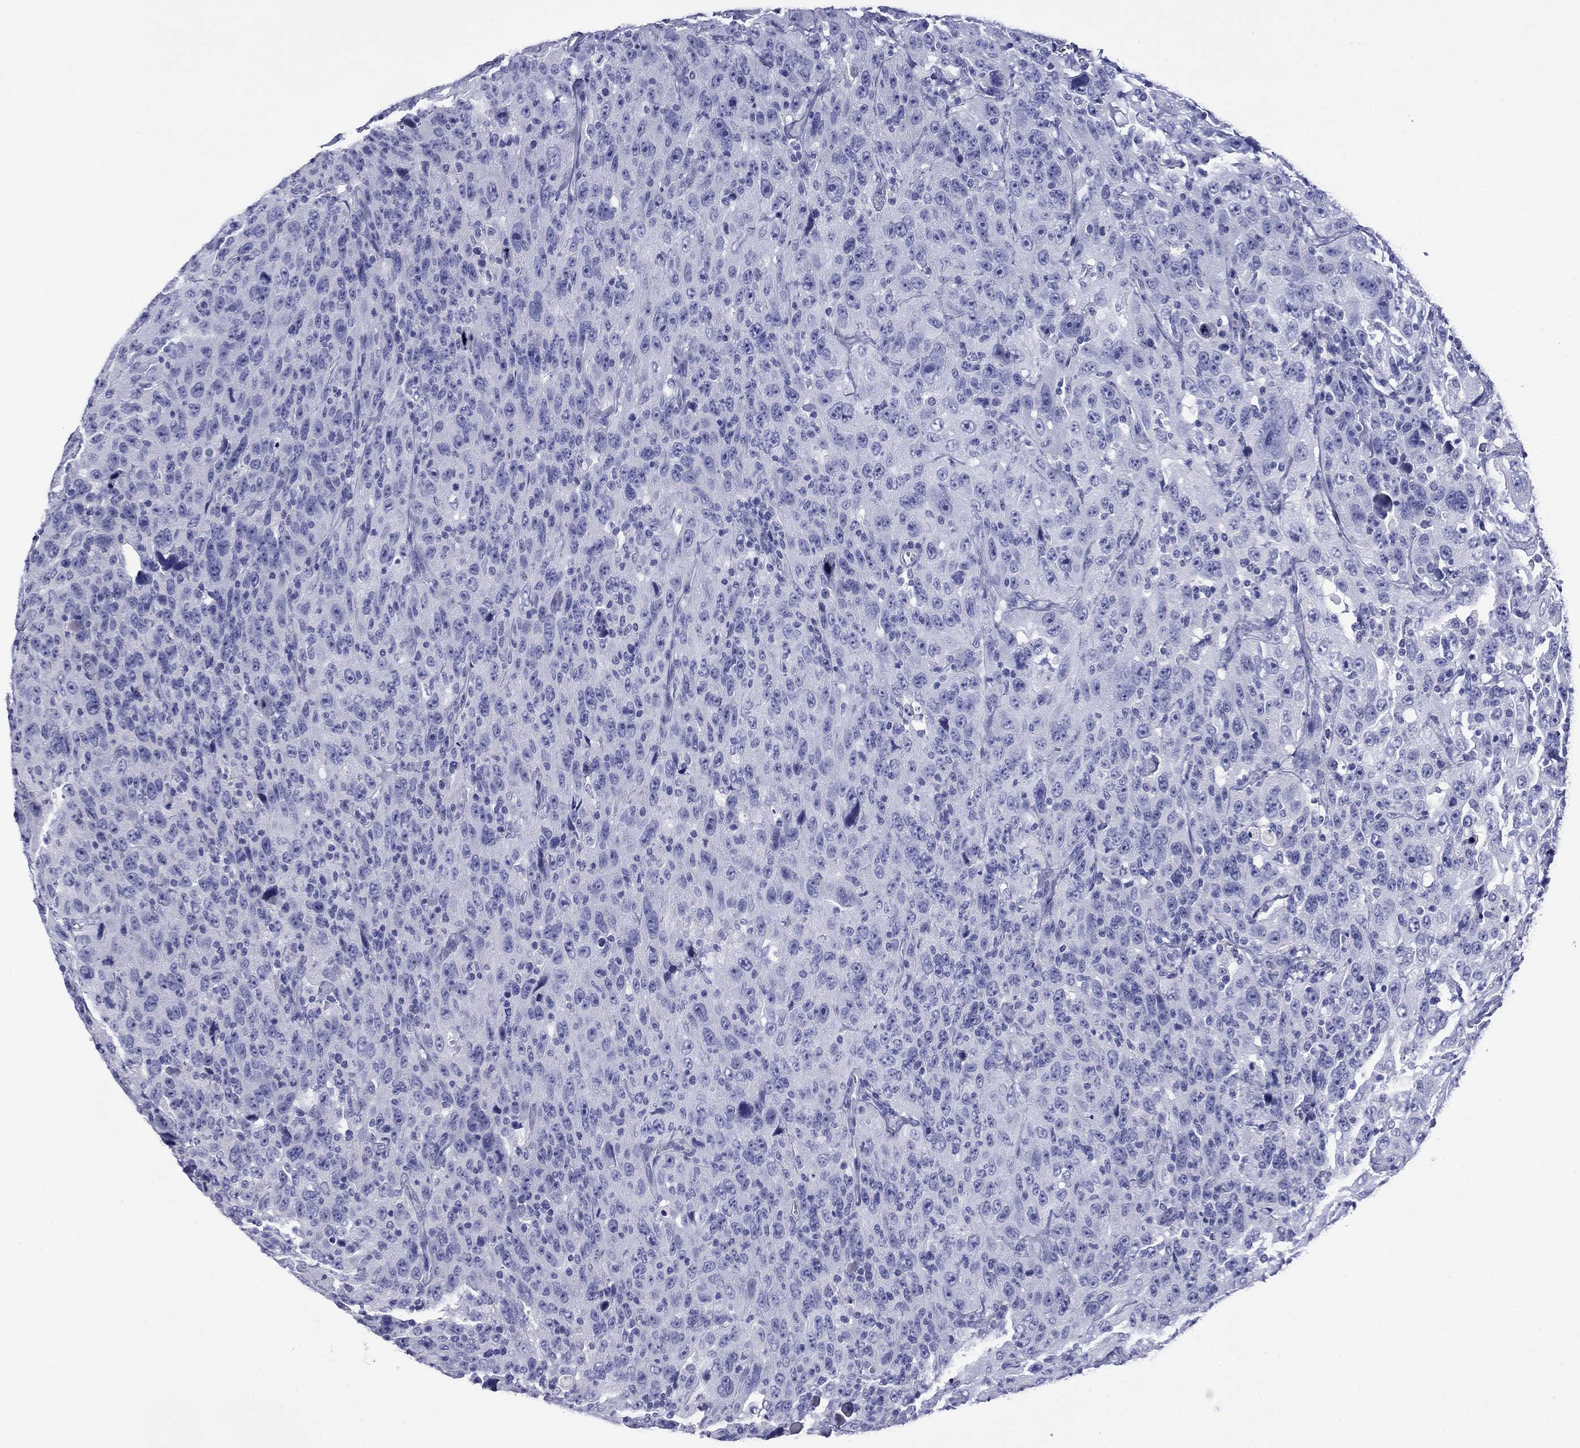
{"staining": {"intensity": "negative", "quantity": "none", "location": "none"}, "tissue": "urothelial cancer", "cell_type": "Tumor cells", "image_type": "cancer", "snomed": [{"axis": "morphology", "description": "Urothelial carcinoma, NOS"}, {"axis": "morphology", "description": "Urothelial carcinoma, High grade"}, {"axis": "topography", "description": "Urinary bladder"}], "caption": "Transitional cell carcinoma was stained to show a protein in brown. There is no significant expression in tumor cells. The staining is performed using DAB brown chromogen with nuclei counter-stained in using hematoxylin.", "gene": "ROM1", "patient": {"sex": "female", "age": 73}}